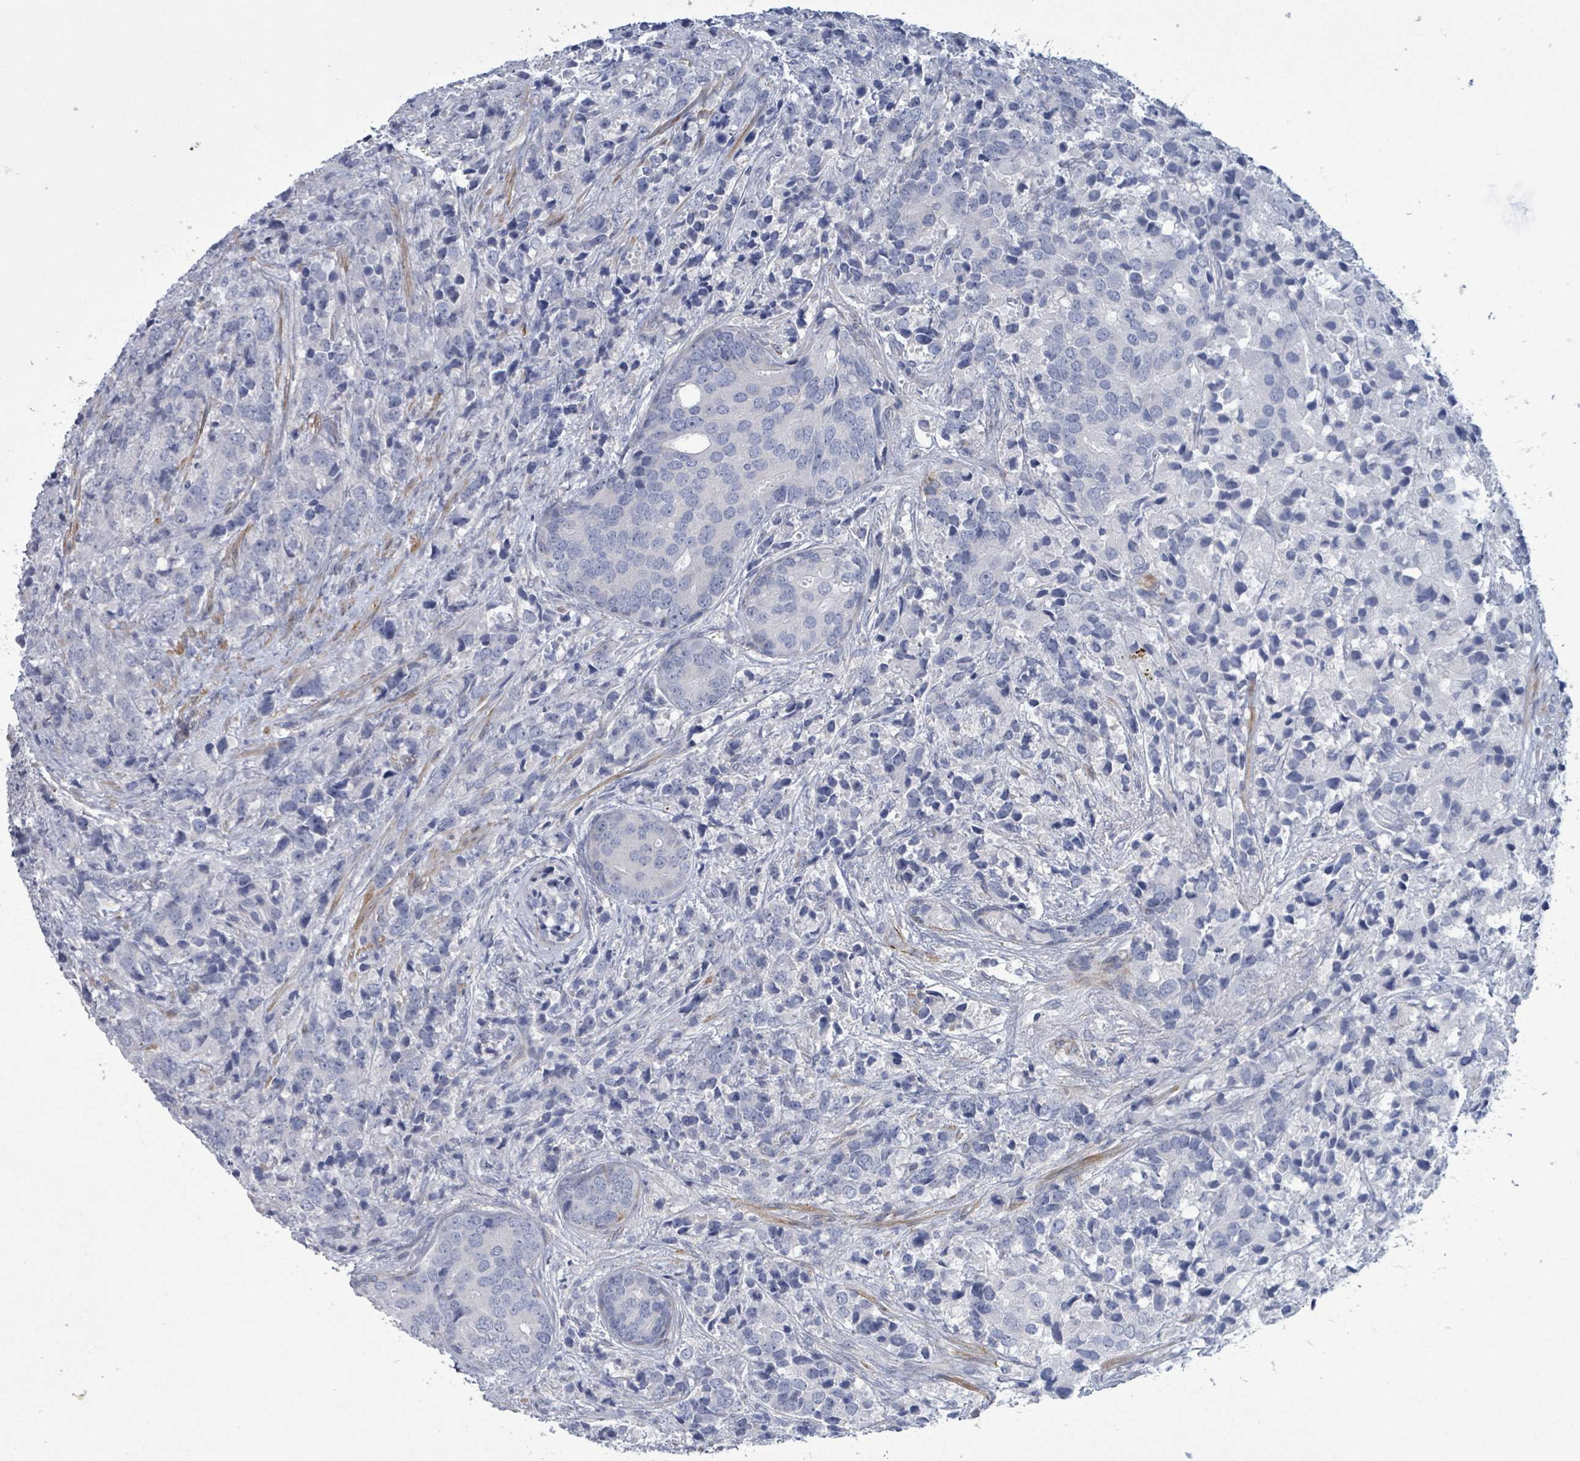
{"staining": {"intensity": "negative", "quantity": "none", "location": "none"}, "tissue": "prostate cancer", "cell_type": "Tumor cells", "image_type": "cancer", "snomed": [{"axis": "morphology", "description": "Adenocarcinoma, High grade"}, {"axis": "topography", "description": "Prostate"}], "caption": "Adenocarcinoma (high-grade) (prostate) was stained to show a protein in brown. There is no significant positivity in tumor cells.", "gene": "PKLR", "patient": {"sex": "male", "age": 62}}